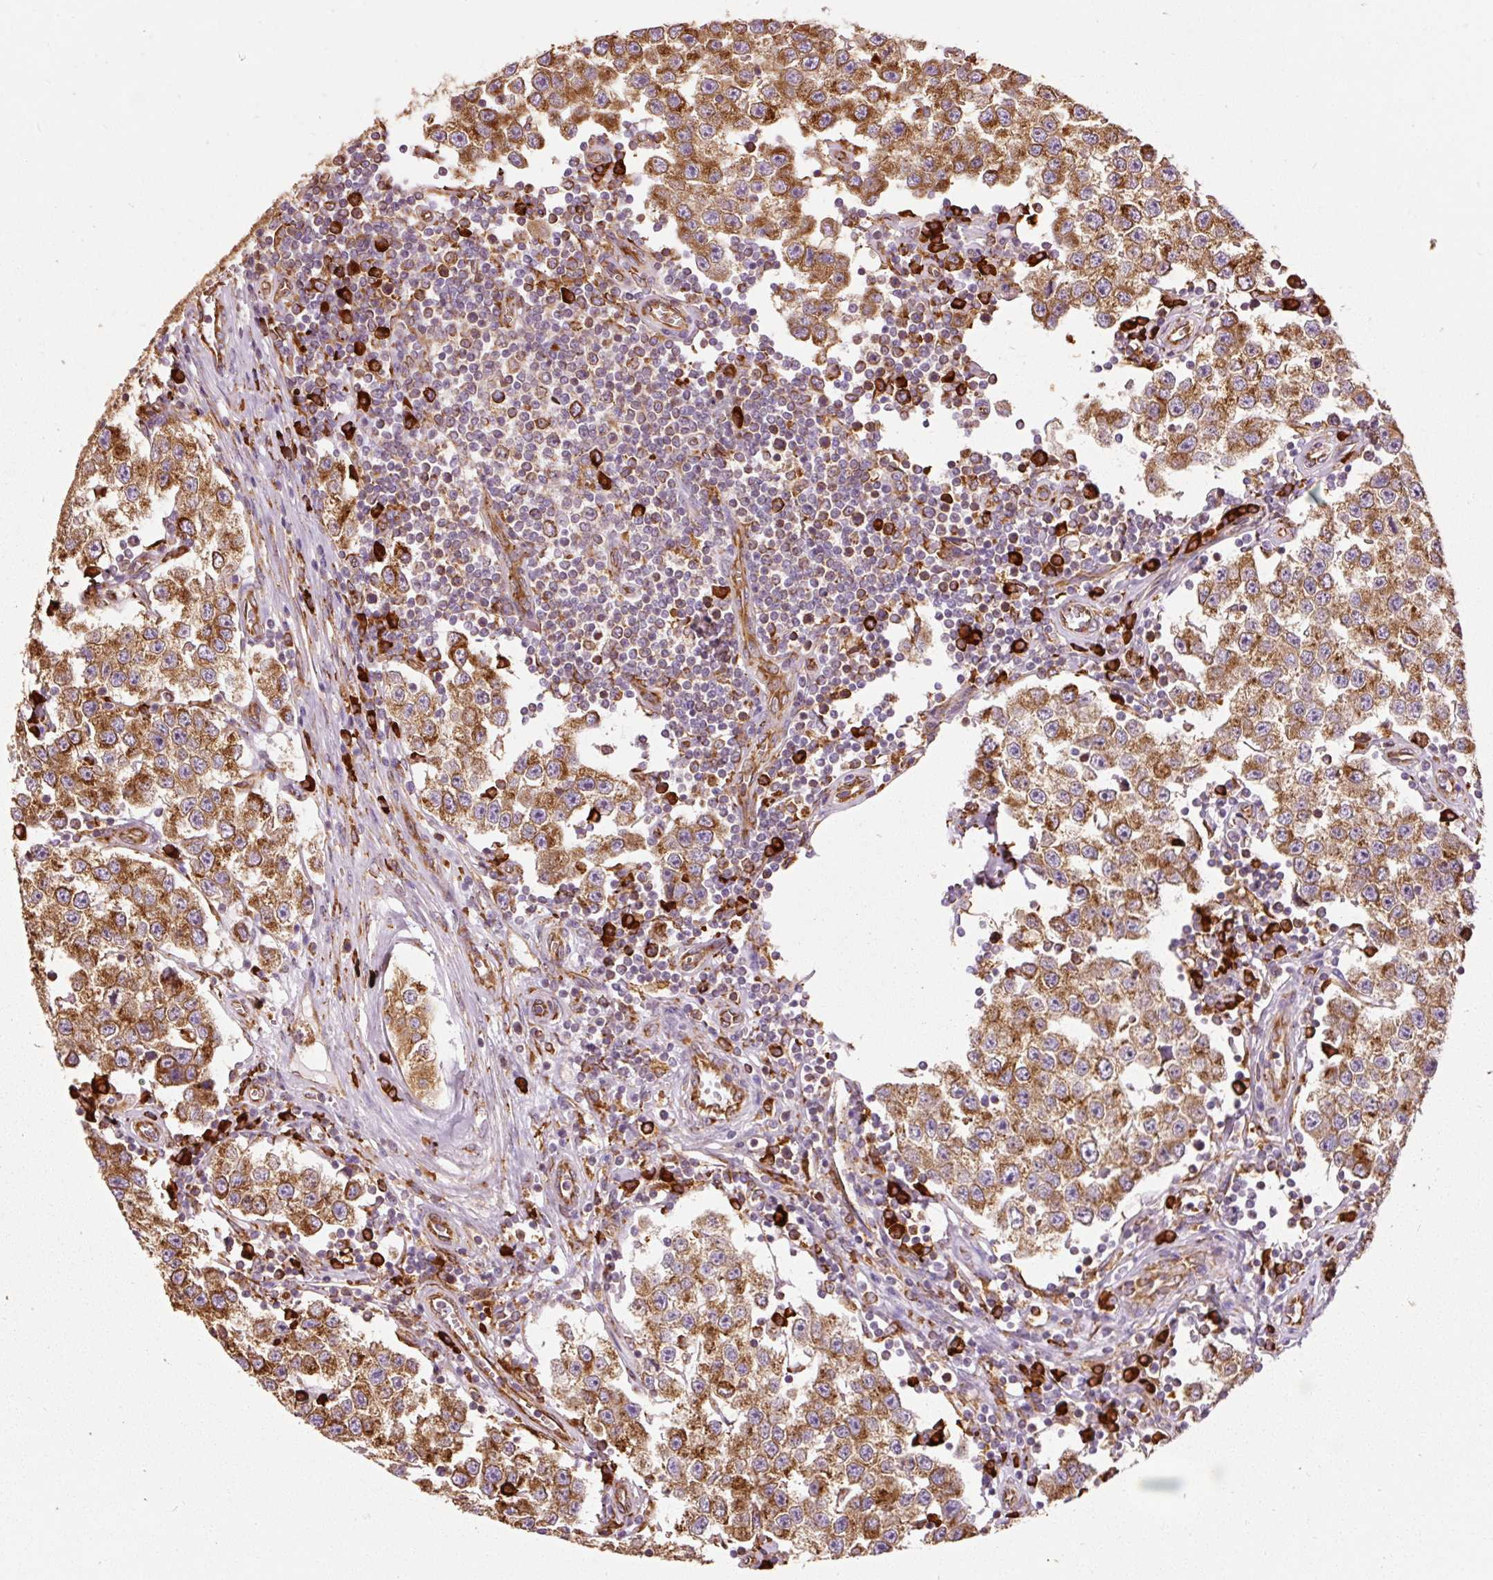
{"staining": {"intensity": "strong", "quantity": ">75%", "location": "cytoplasmic/membranous"}, "tissue": "testis cancer", "cell_type": "Tumor cells", "image_type": "cancer", "snomed": [{"axis": "morphology", "description": "Seminoma, NOS"}, {"axis": "topography", "description": "Testis"}], "caption": "Immunohistochemistry (IHC) of human testis seminoma reveals high levels of strong cytoplasmic/membranous staining in approximately >75% of tumor cells. The staining was performed using DAB, with brown indicating positive protein expression. Nuclei are stained blue with hematoxylin.", "gene": "KLC1", "patient": {"sex": "male", "age": 34}}